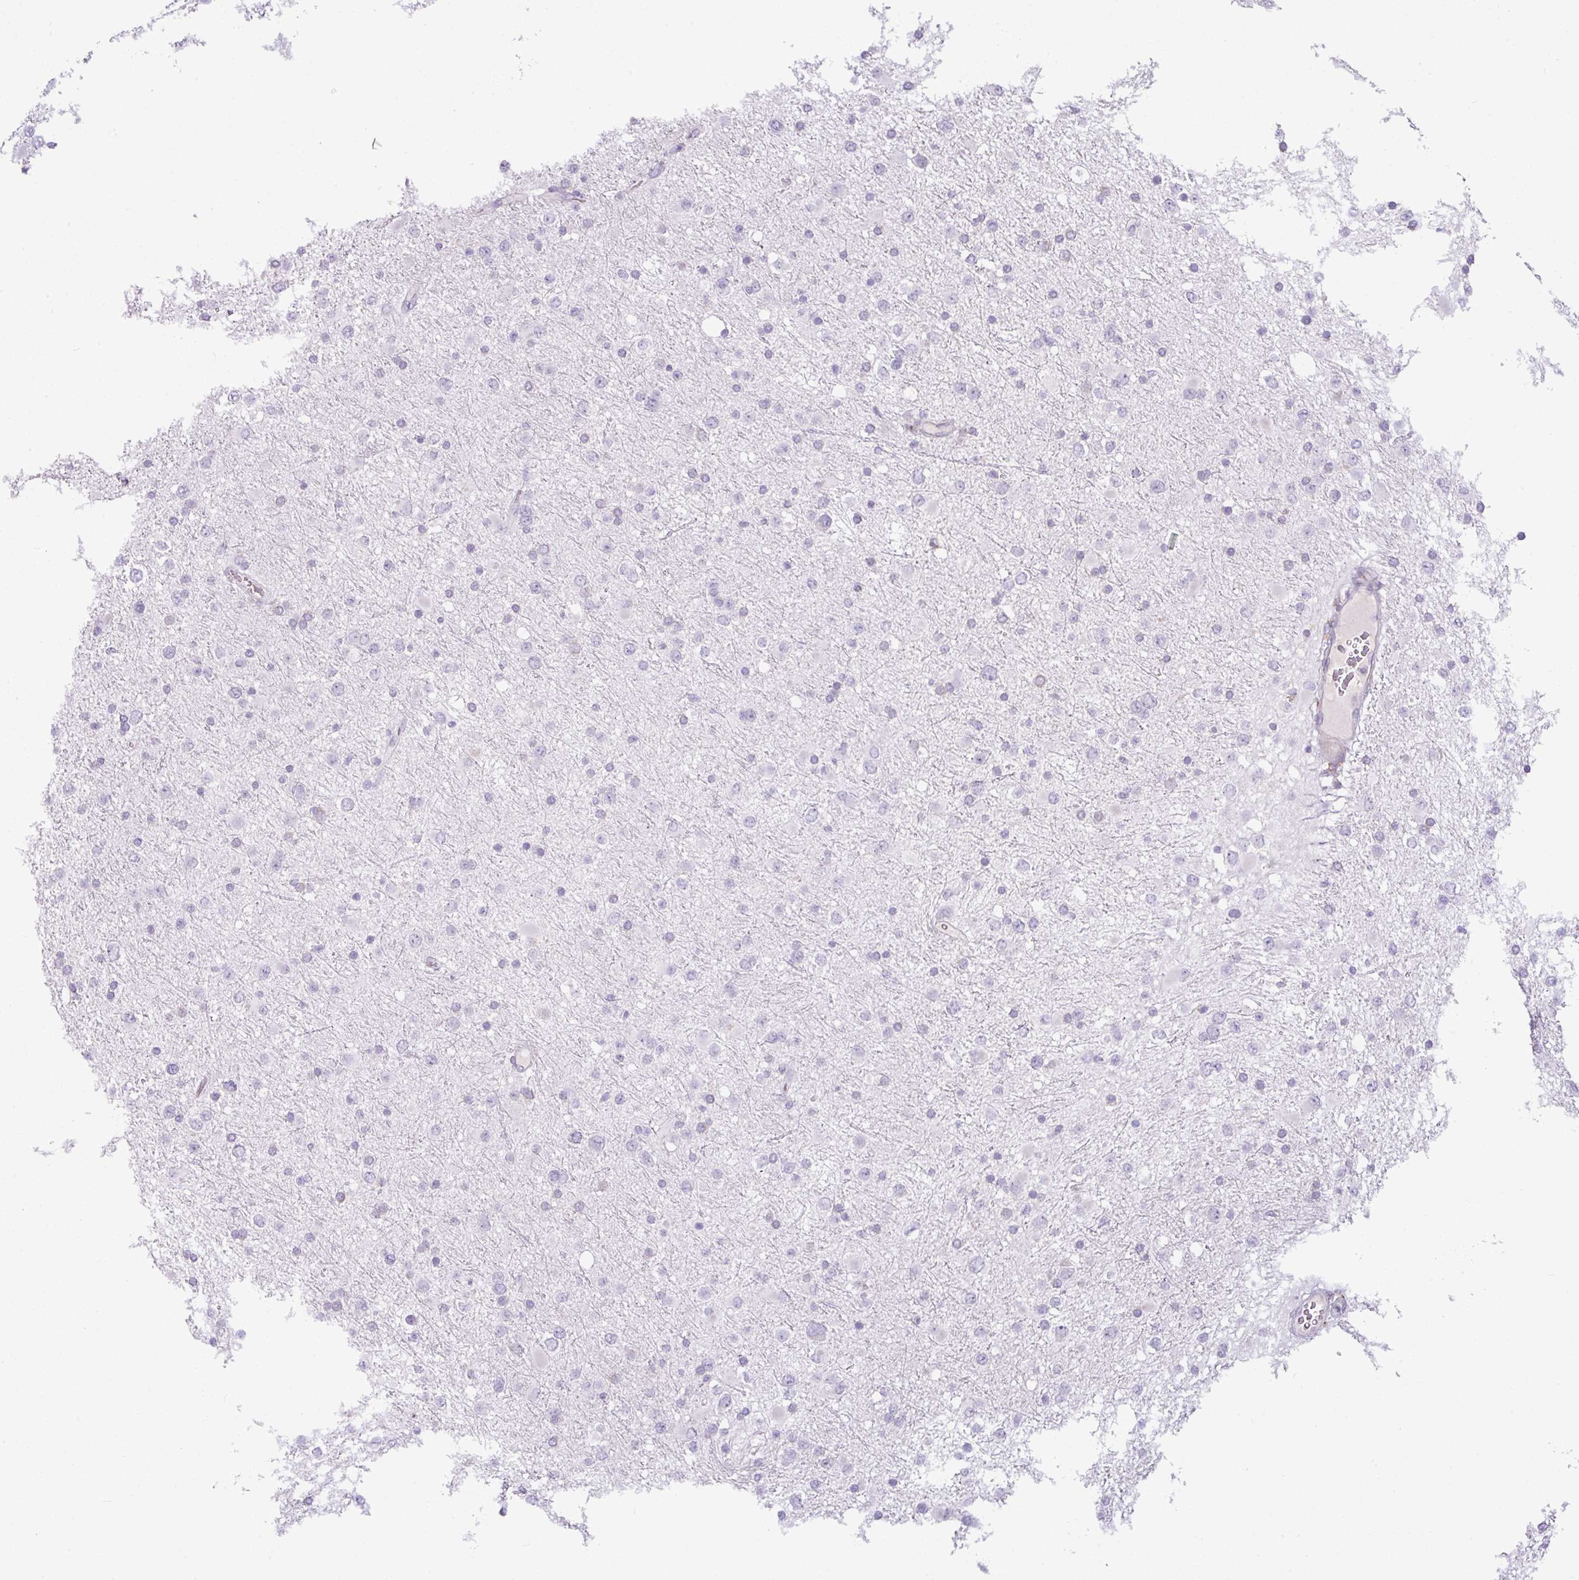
{"staining": {"intensity": "negative", "quantity": "none", "location": "none"}, "tissue": "glioma", "cell_type": "Tumor cells", "image_type": "cancer", "snomed": [{"axis": "morphology", "description": "Glioma, malignant, Low grade"}, {"axis": "topography", "description": "Brain"}], "caption": "There is no significant staining in tumor cells of glioma.", "gene": "RGS21", "patient": {"sex": "female", "age": 32}}